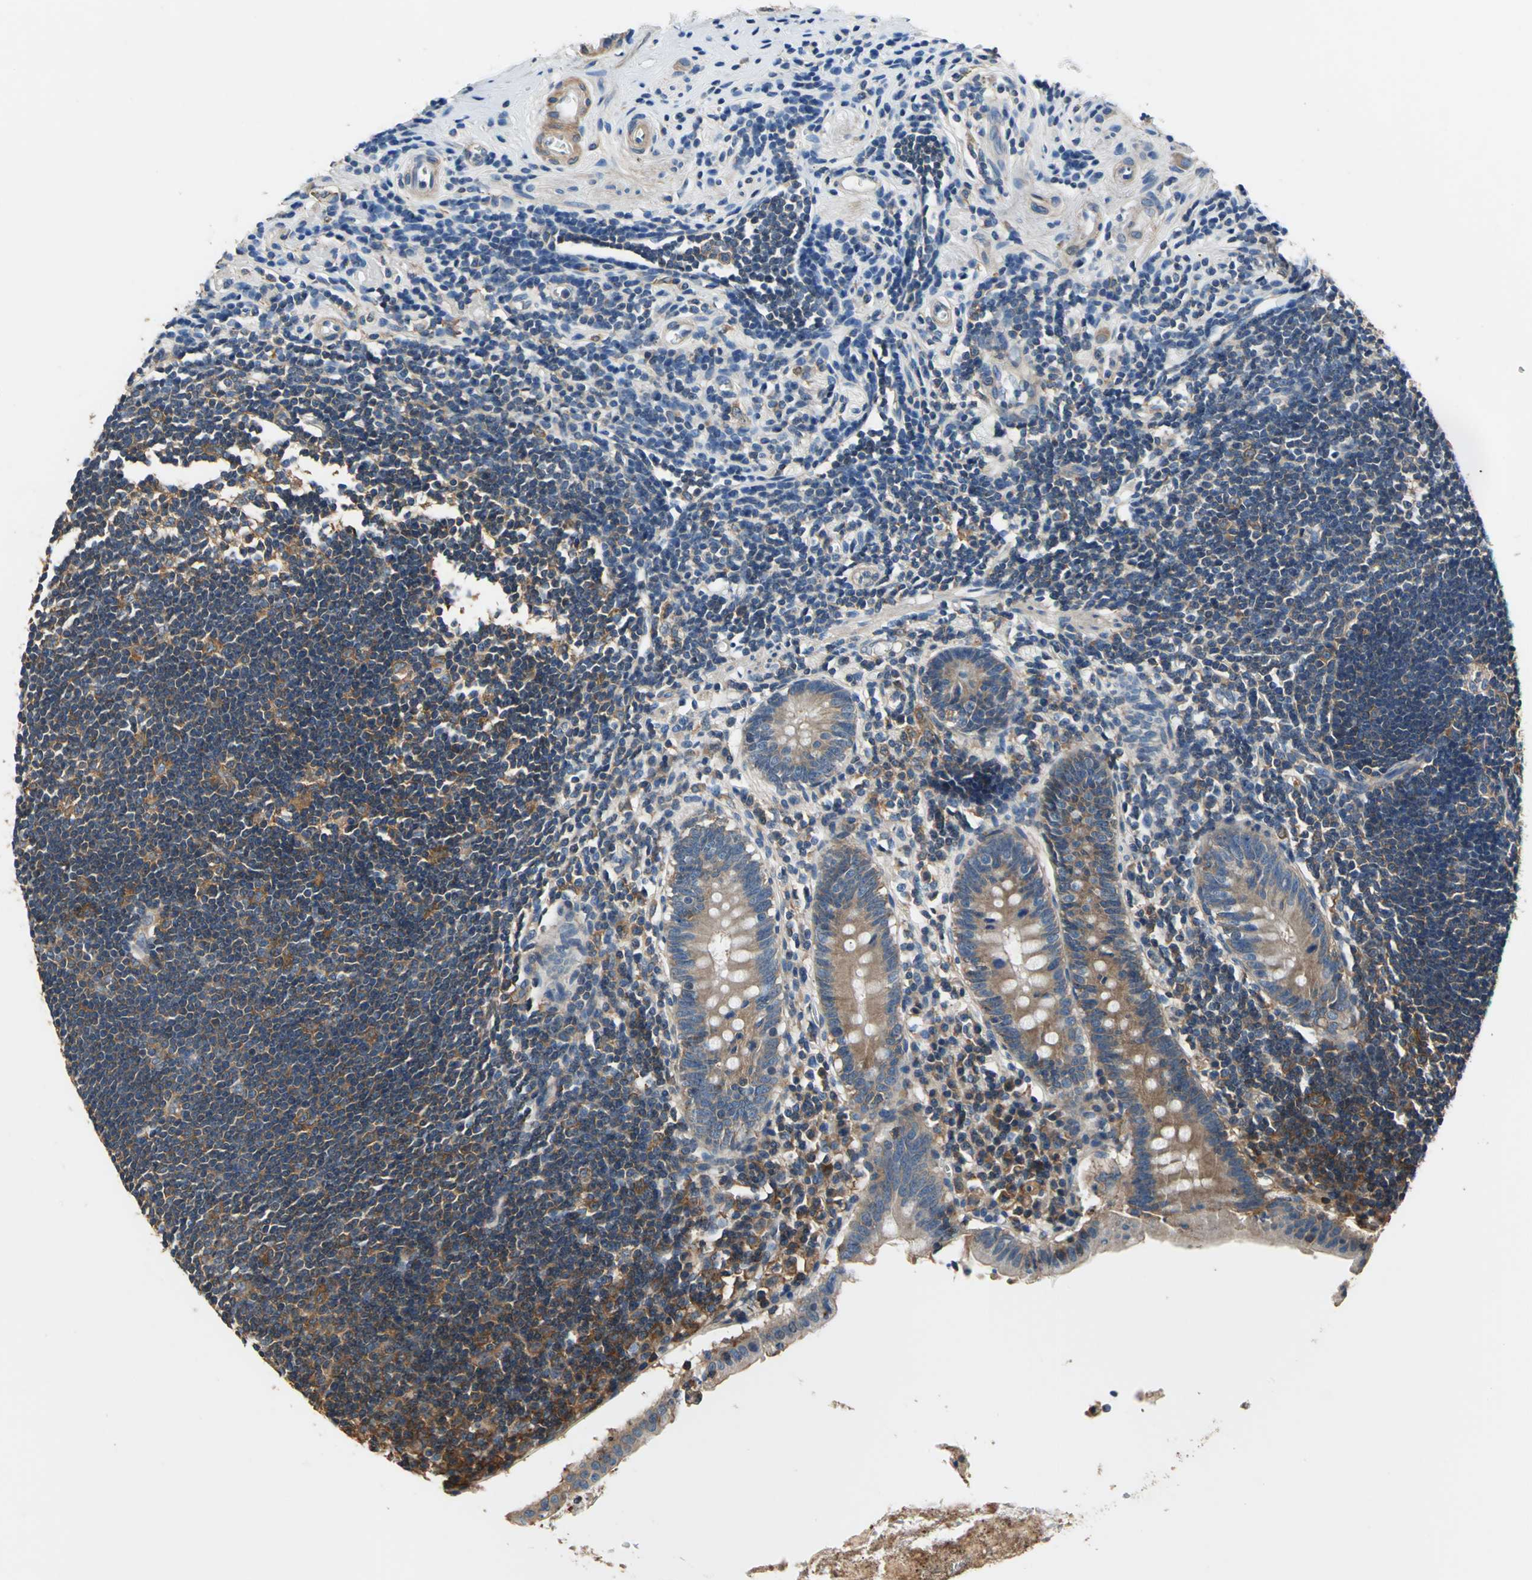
{"staining": {"intensity": "moderate", "quantity": ">75%", "location": "cytoplasmic/membranous"}, "tissue": "appendix", "cell_type": "Glandular cells", "image_type": "normal", "snomed": [{"axis": "morphology", "description": "Normal tissue, NOS"}, {"axis": "topography", "description": "Appendix"}], "caption": "Moderate cytoplasmic/membranous positivity is identified in about >75% of glandular cells in unremarkable appendix. Nuclei are stained in blue.", "gene": "DDX3X", "patient": {"sex": "female", "age": 50}}